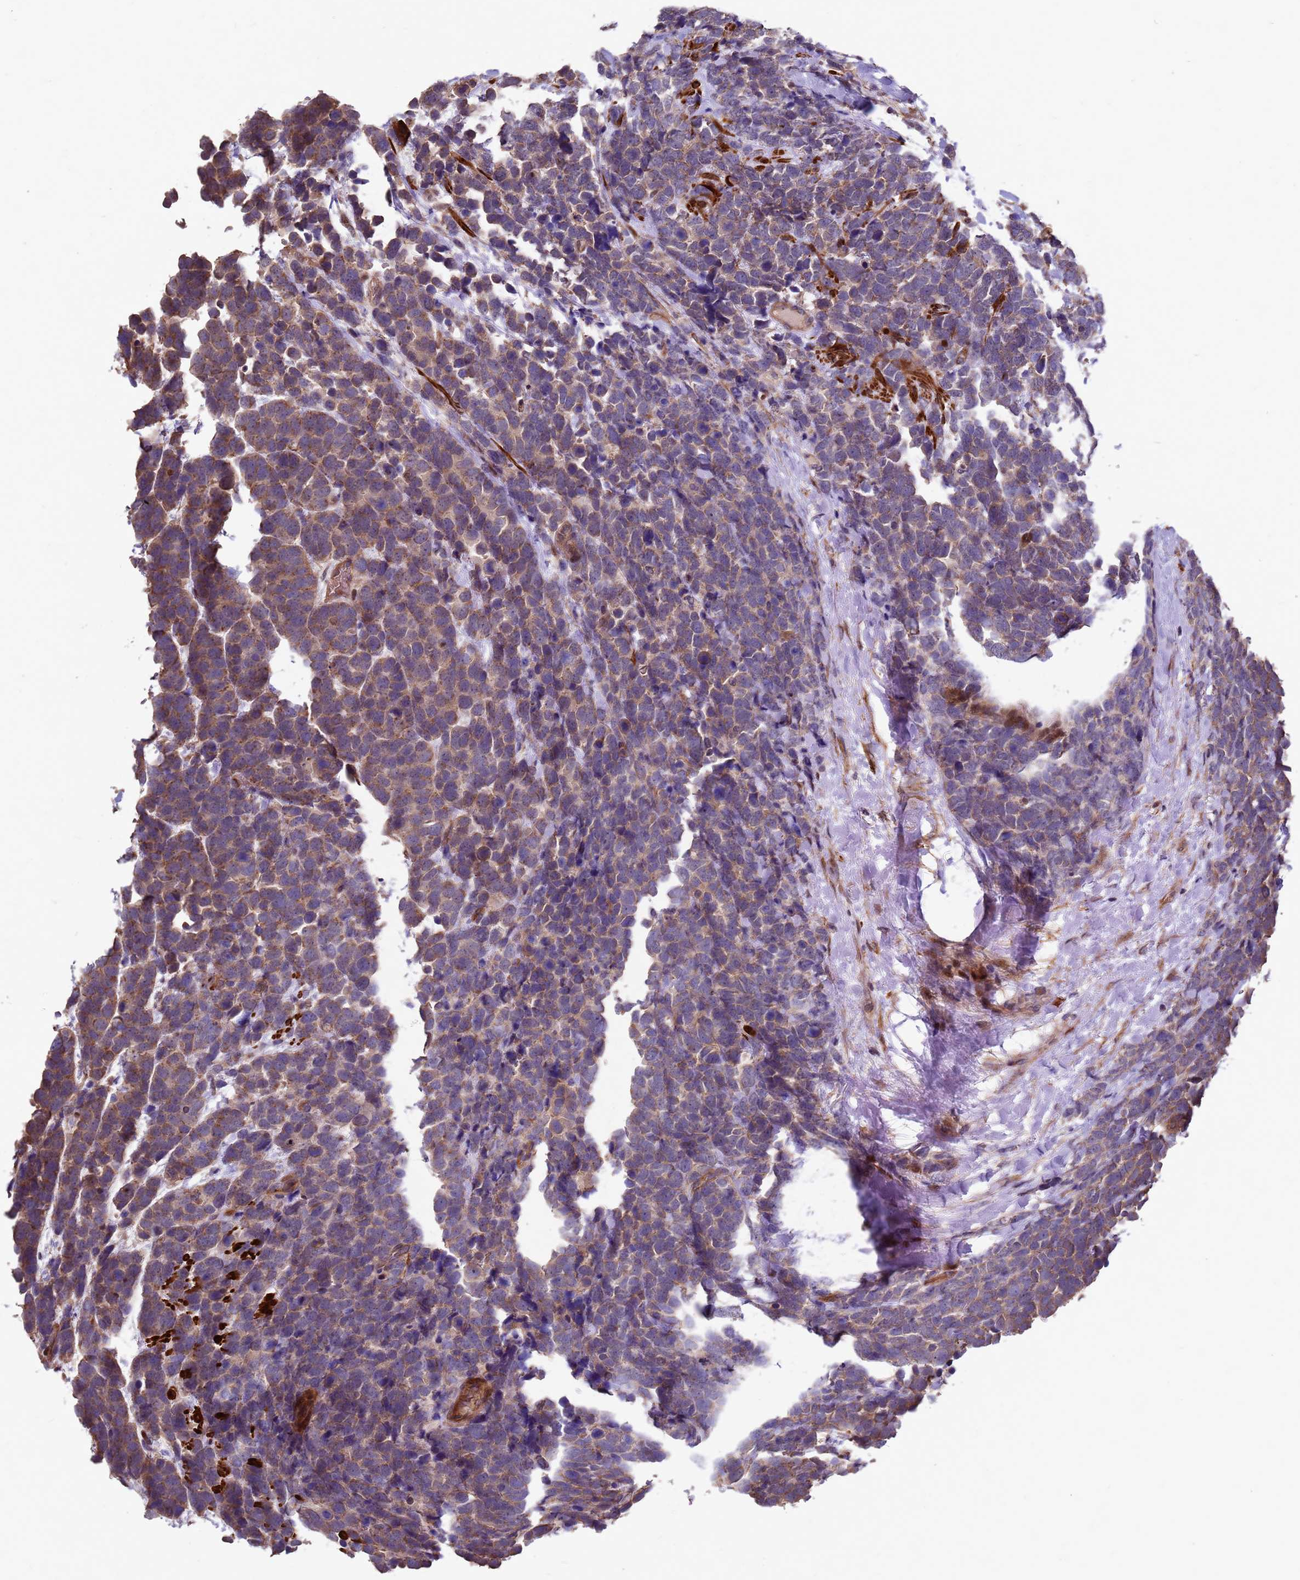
{"staining": {"intensity": "moderate", "quantity": ">75%", "location": "cytoplasmic/membranous"}, "tissue": "urothelial cancer", "cell_type": "Tumor cells", "image_type": "cancer", "snomed": [{"axis": "morphology", "description": "Urothelial carcinoma, High grade"}, {"axis": "topography", "description": "Urinary bladder"}], "caption": "This micrograph displays immunohistochemistry (IHC) staining of urothelial cancer, with medium moderate cytoplasmic/membranous positivity in approximately >75% of tumor cells.", "gene": "RSPRY1", "patient": {"sex": "female", "age": 82}}